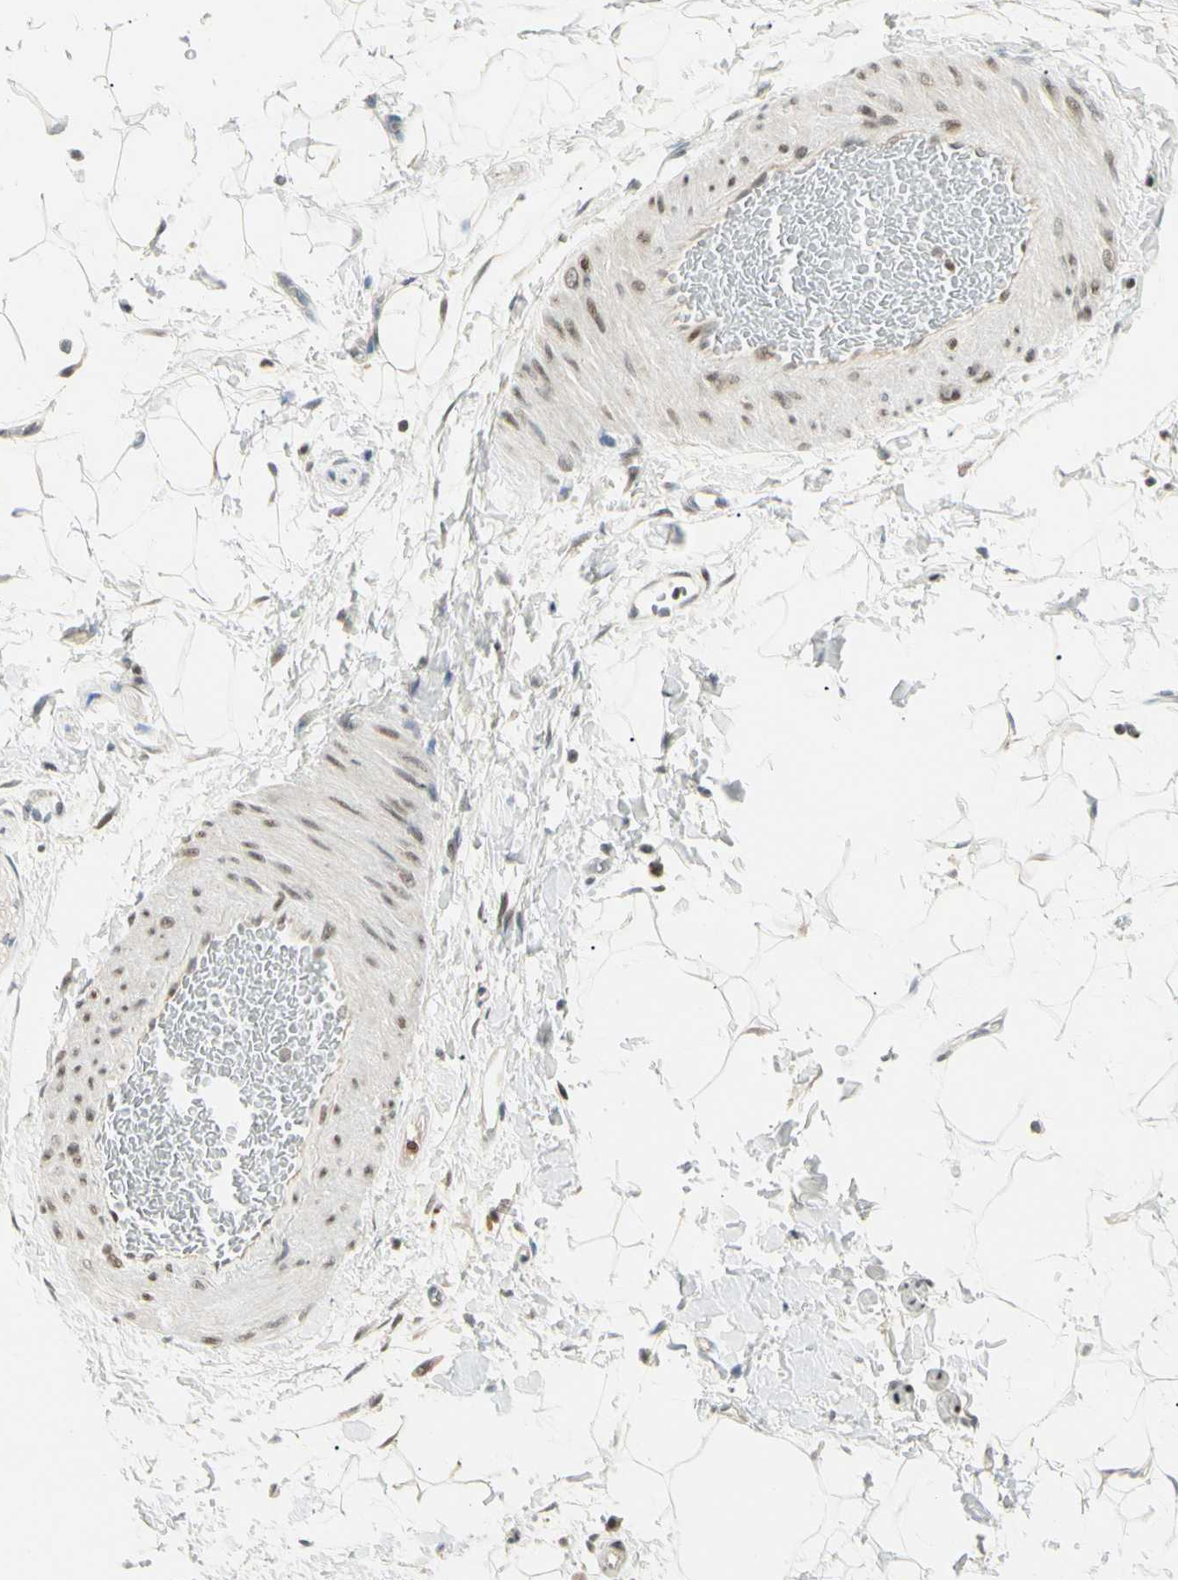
{"staining": {"intensity": "weak", "quantity": "25%-75%", "location": "nuclear"}, "tissue": "adipose tissue", "cell_type": "Adipocytes", "image_type": "normal", "snomed": [{"axis": "morphology", "description": "Normal tissue, NOS"}, {"axis": "topography", "description": "Soft tissue"}], "caption": "Immunohistochemical staining of normal human adipose tissue demonstrates weak nuclear protein positivity in approximately 25%-75% of adipocytes.", "gene": "ATXN1", "patient": {"sex": "male", "age": 72}}